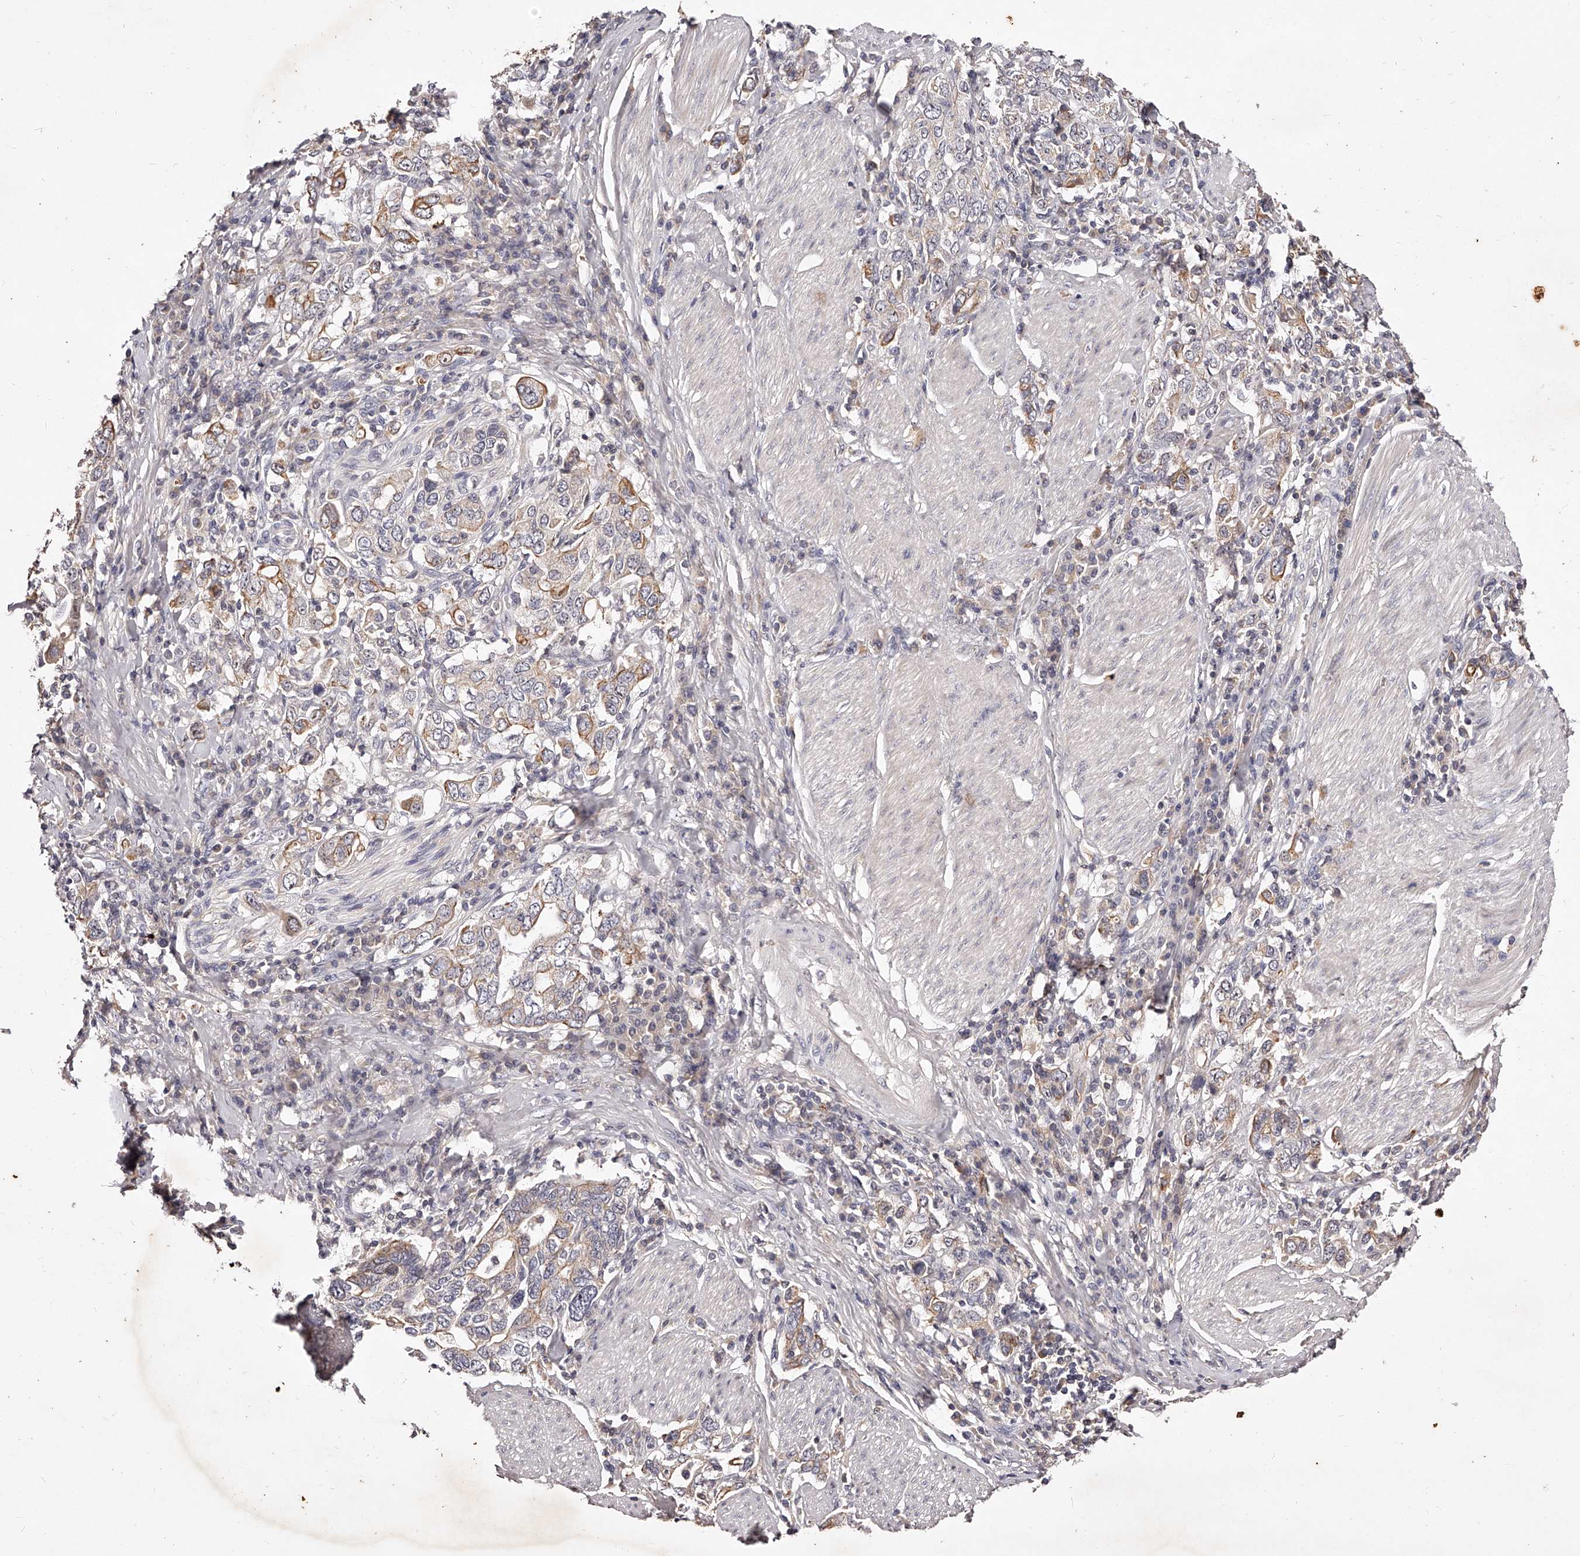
{"staining": {"intensity": "moderate", "quantity": "25%-75%", "location": "cytoplasmic/membranous"}, "tissue": "stomach cancer", "cell_type": "Tumor cells", "image_type": "cancer", "snomed": [{"axis": "morphology", "description": "Adenocarcinoma, NOS"}, {"axis": "topography", "description": "Stomach, upper"}], "caption": "Stomach cancer (adenocarcinoma) stained with a brown dye displays moderate cytoplasmic/membranous positive staining in about 25%-75% of tumor cells.", "gene": "PHACTR1", "patient": {"sex": "male", "age": 62}}